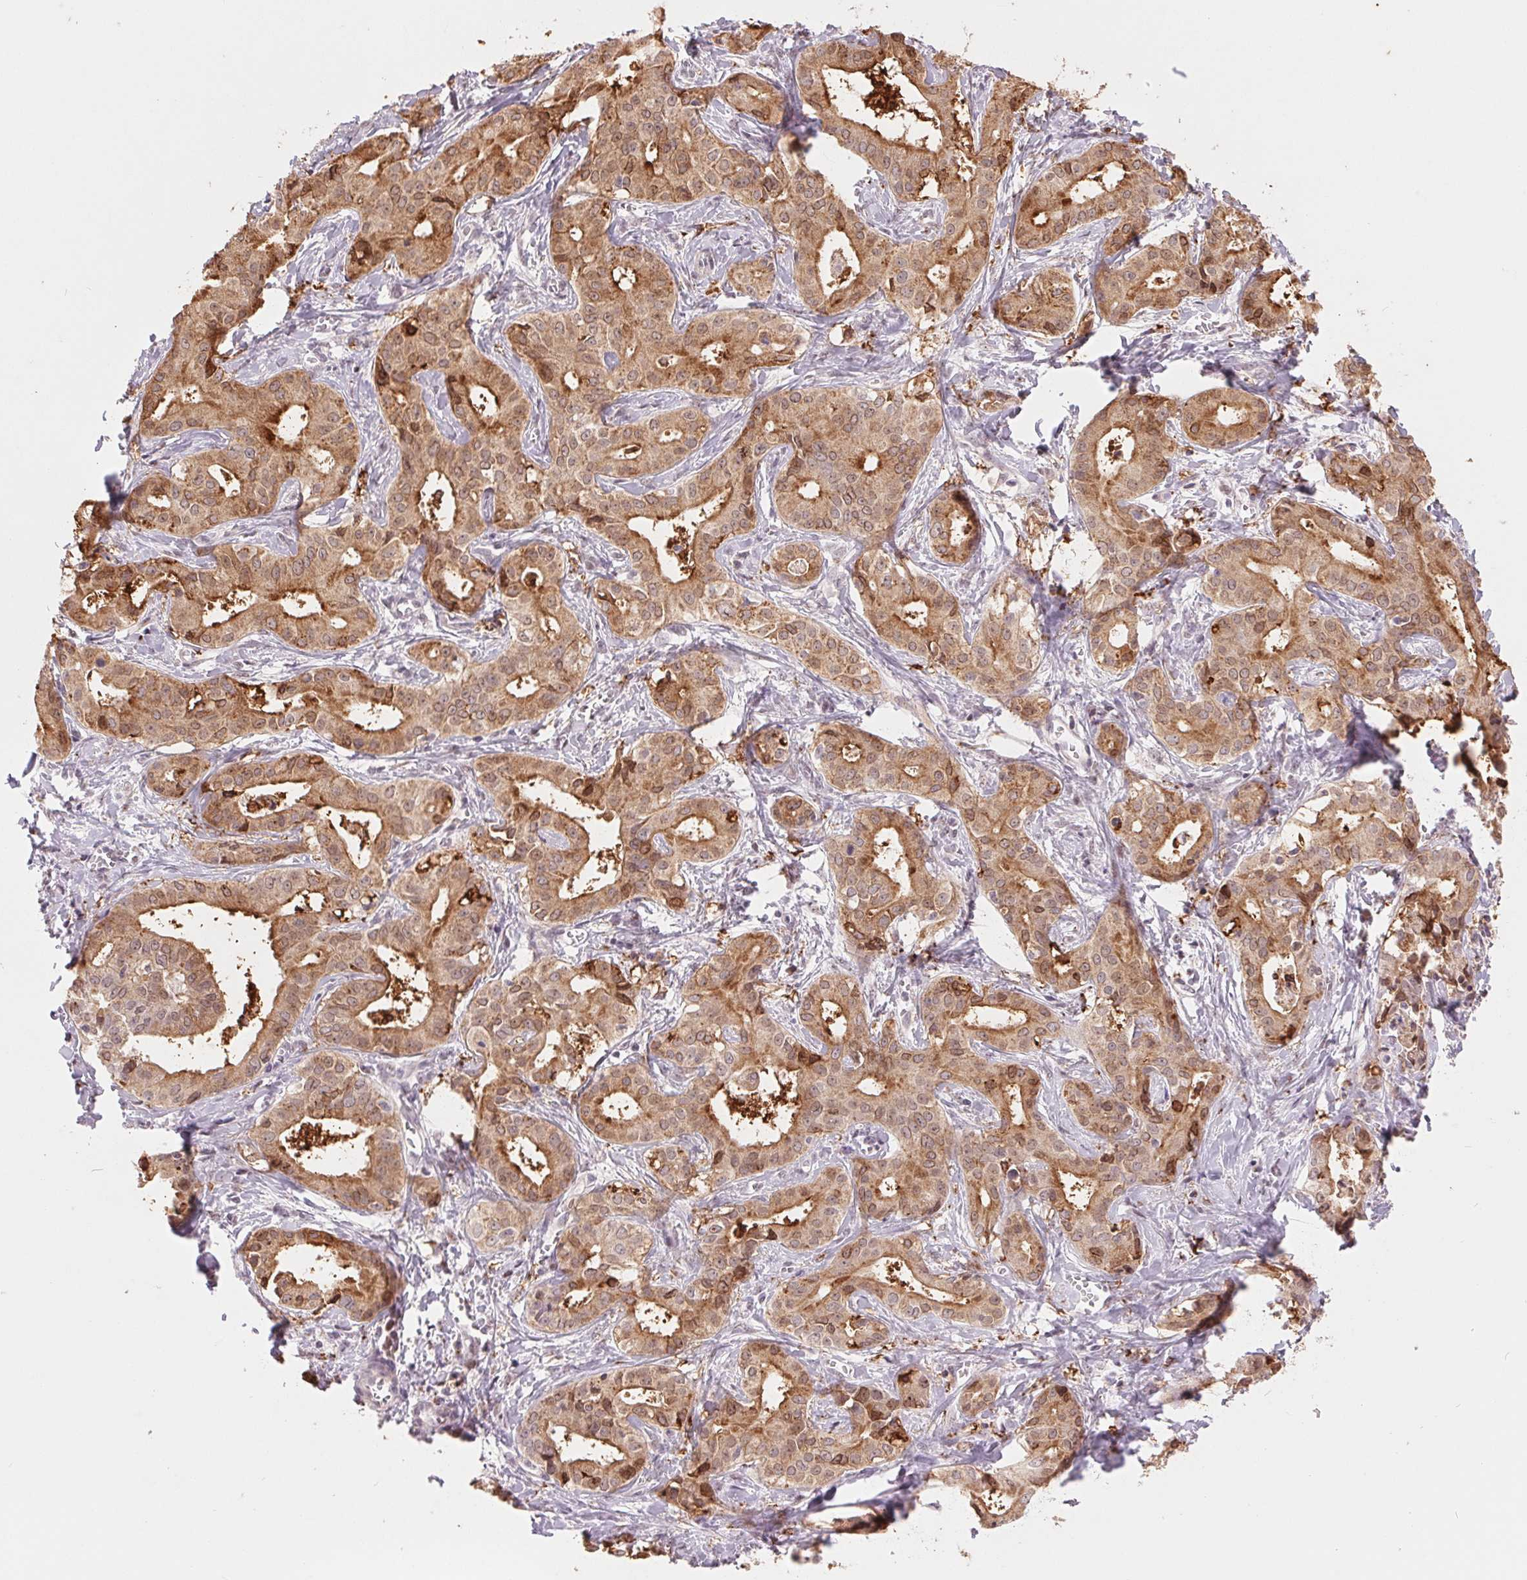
{"staining": {"intensity": "moderate", "quantity": ">75%", "location": "cytoplasmic/membranous"}, "tissue": "liver cancer", "cell_type": "Tumor cells", "image_type": "cancer", "snomed": [{"axis": "morphology", "description": "Cholangiocarcinoma"}, {"axis": "topography", "description": "Liver"}], "caption": "Human liver cancer stained with a protein marker exhibits moderate staining in tumor cells.", "gene": "ARHGAP32", "patient": {"sex": "female", "age": 65}}